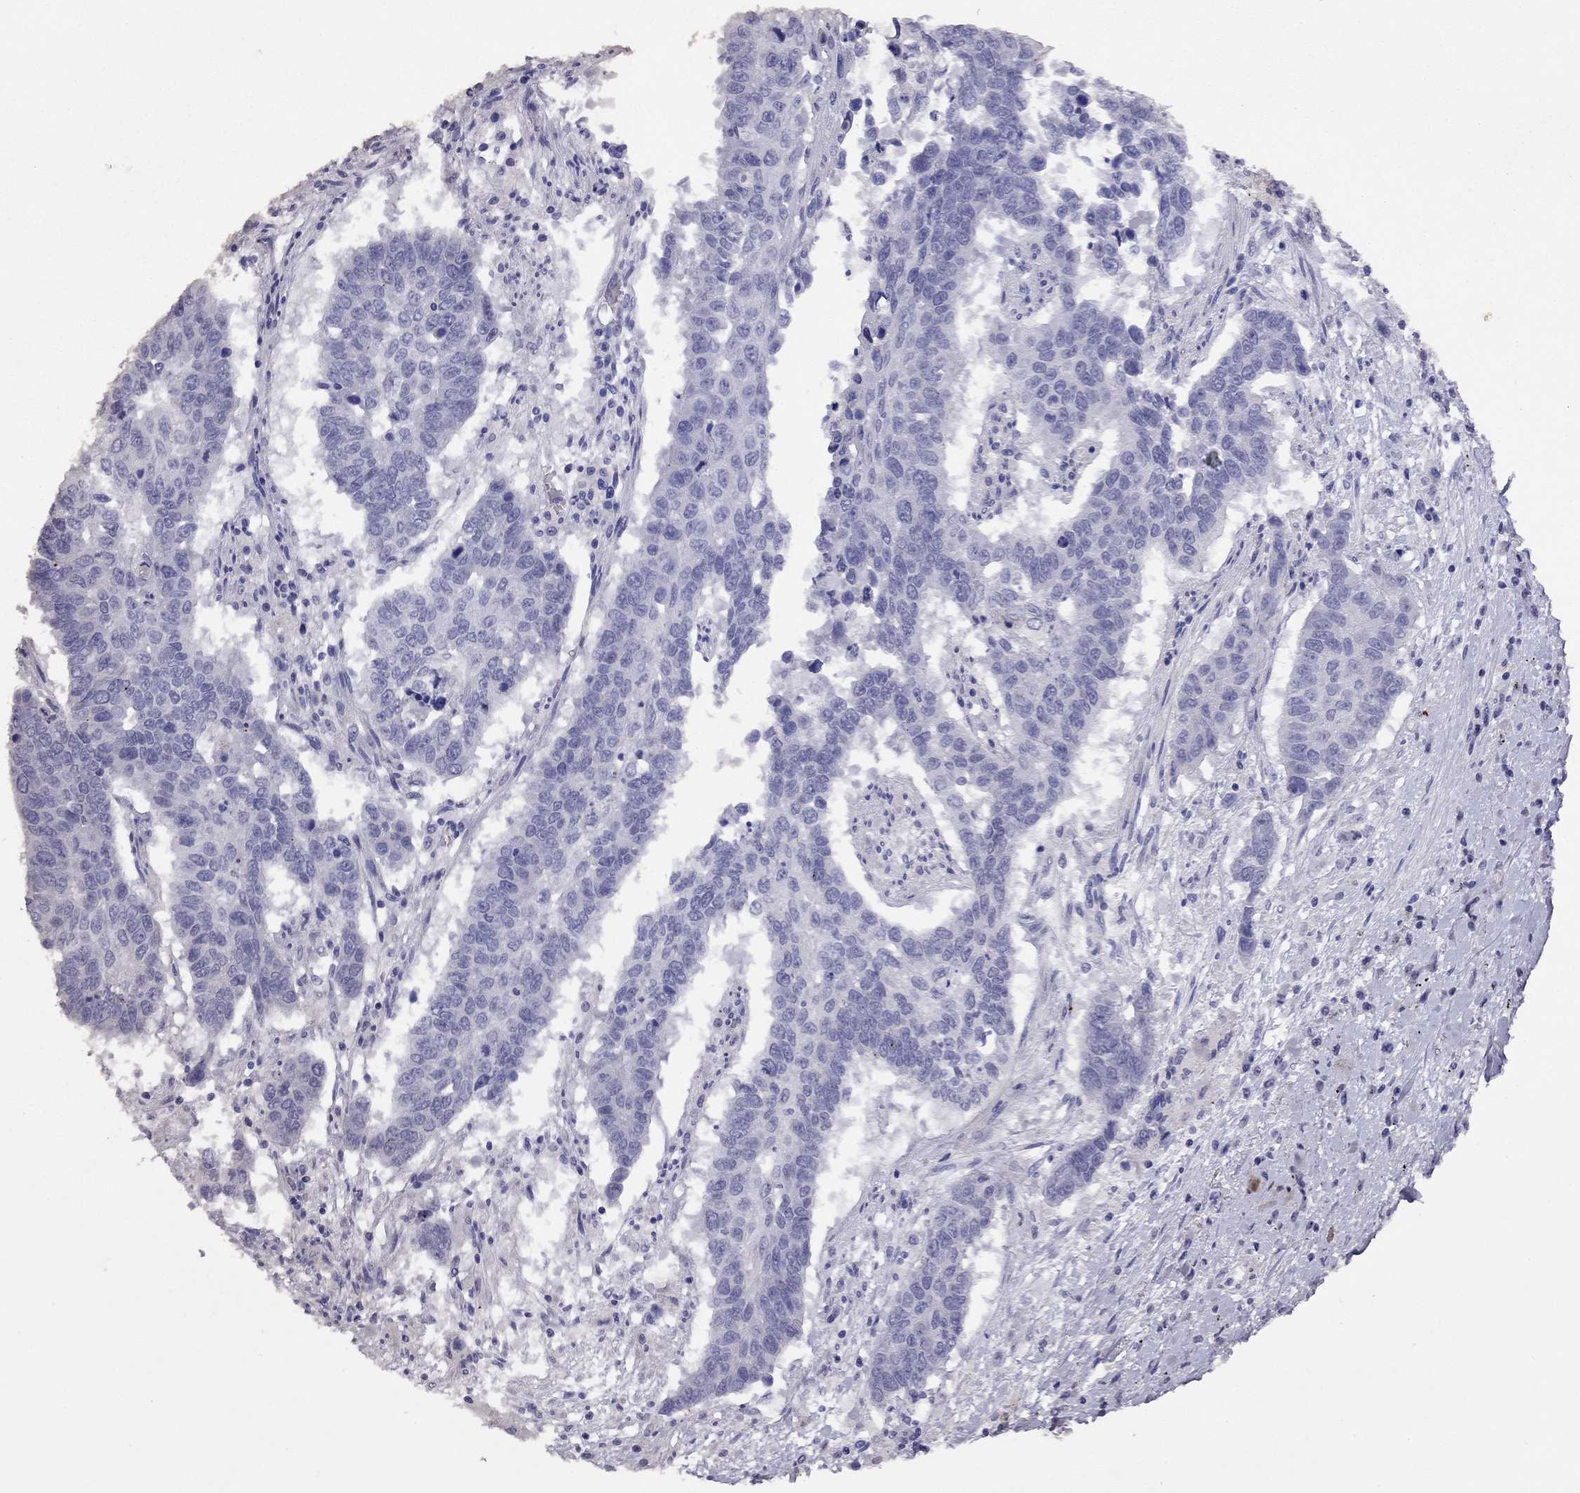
{"staining": {"intensity": "negative", "quantity": "none", "location": "none"}, "tissue": "lung cancer", "cell_type": "Tumor cells", "image_type": "cancer", "snomed": [{"axis": "morphology", "description": "Squamous cell carcinoma, NOS"}, {"axis": "topography", "description": "Lung"}], "caption": "Tumor cells are negative for brown protein staining in lung squamous cell carcinoma.", "gene": "LRIT2", "patient": {"sex": "male", "age": 73}}